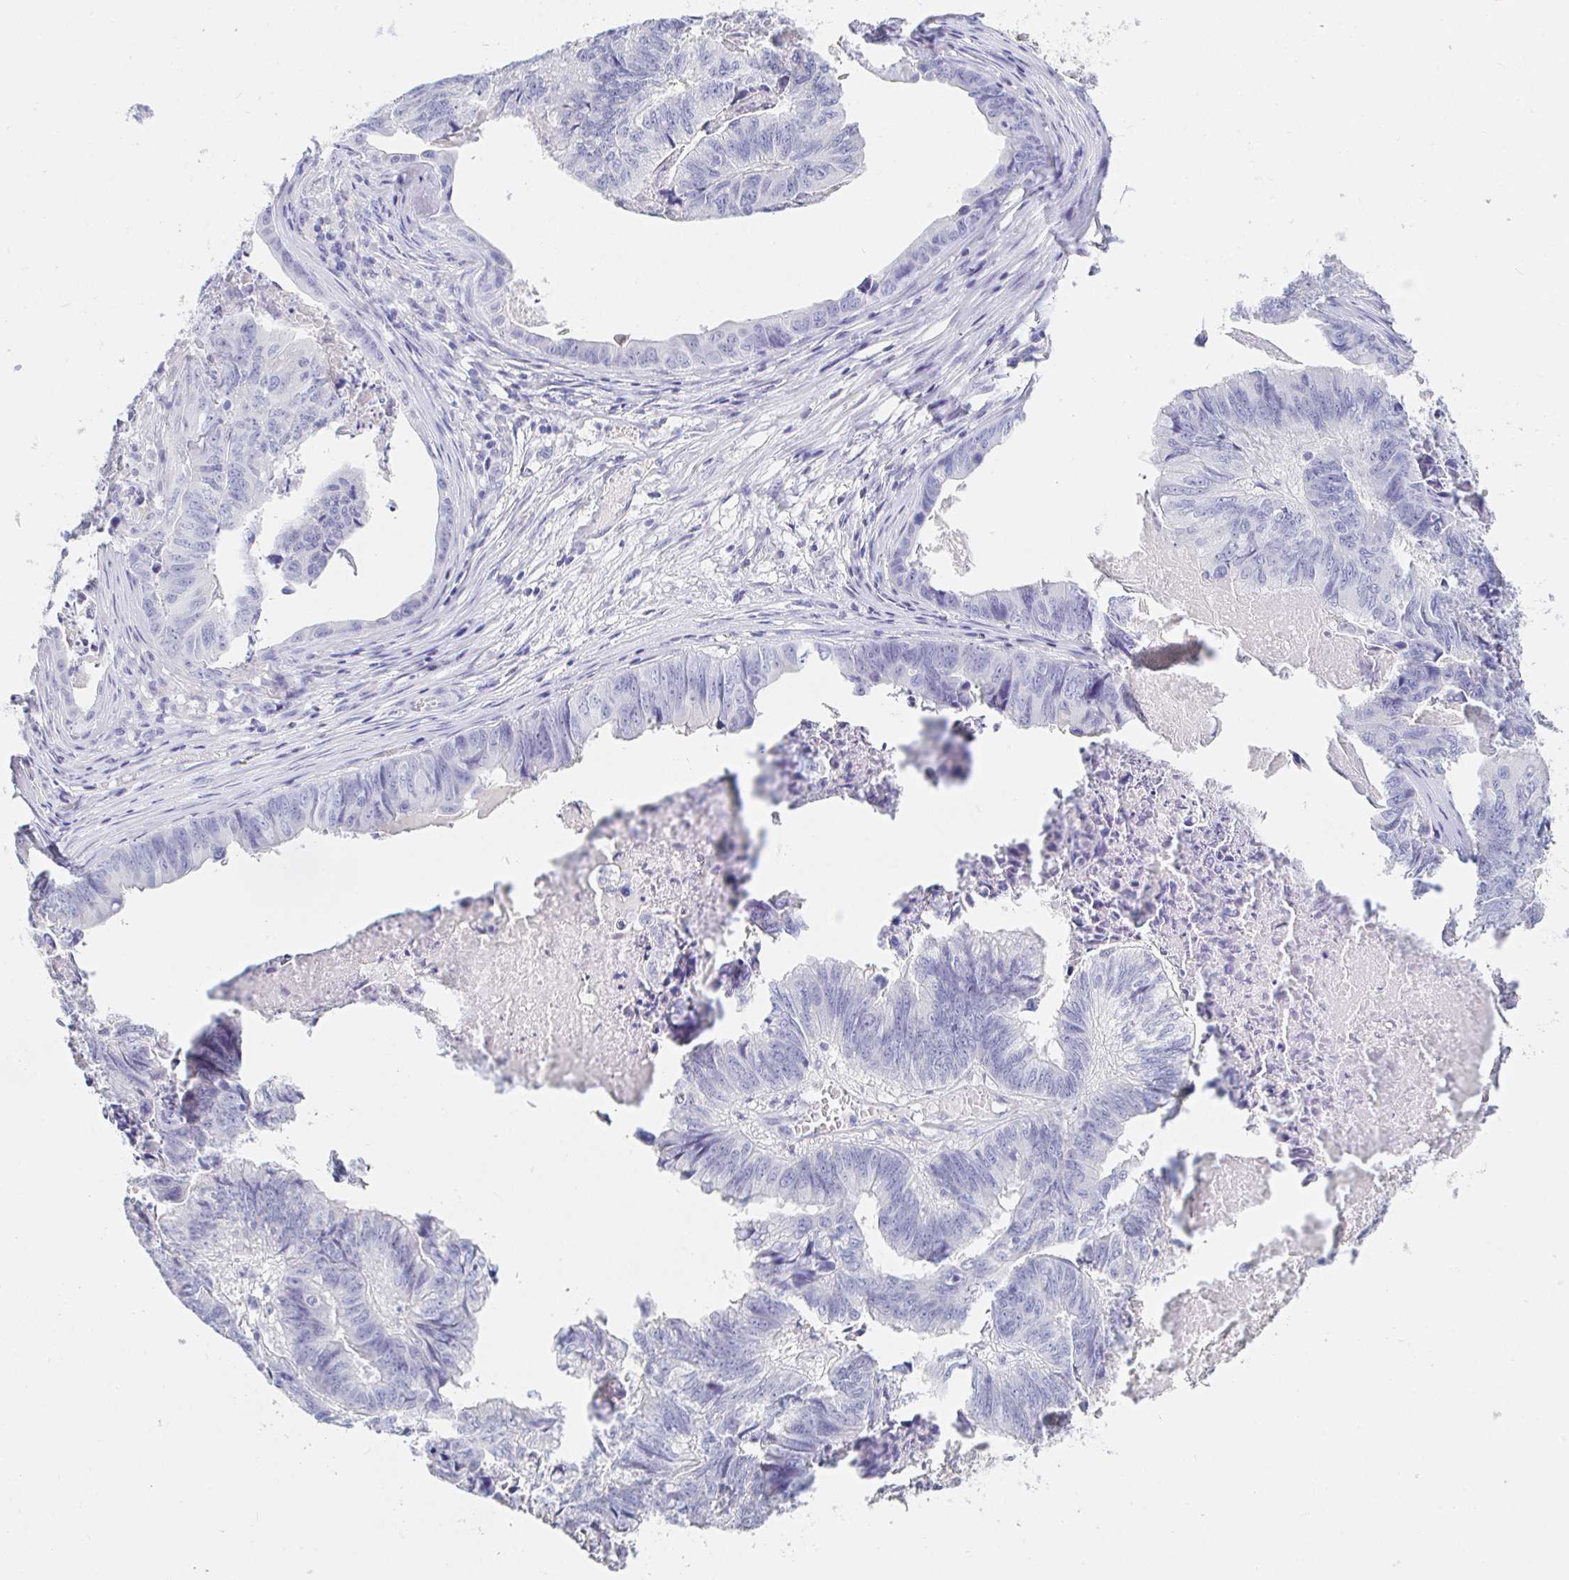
{"staining": {"intensity": "negative", "quantity": "none", "location": "none"}, "tissue": "stomach cancer", "cell_type": "Tumor cells", "image_type": "cancer", "snomed": [{"axis": "morphology", "description": "Adenocarcinoma, NOS"}, {"axis": "topography", "description": "Stomach, lower"}], "caption": "Tumor cells are negative for protein expression in human adenocarcinoma (stomach). (DAB immunohistochemistry (IHC) visualized using brightfield microscopy, high magnification).", "gene": "PDE6B", "patient": {"sex": "male", "age": 77}}